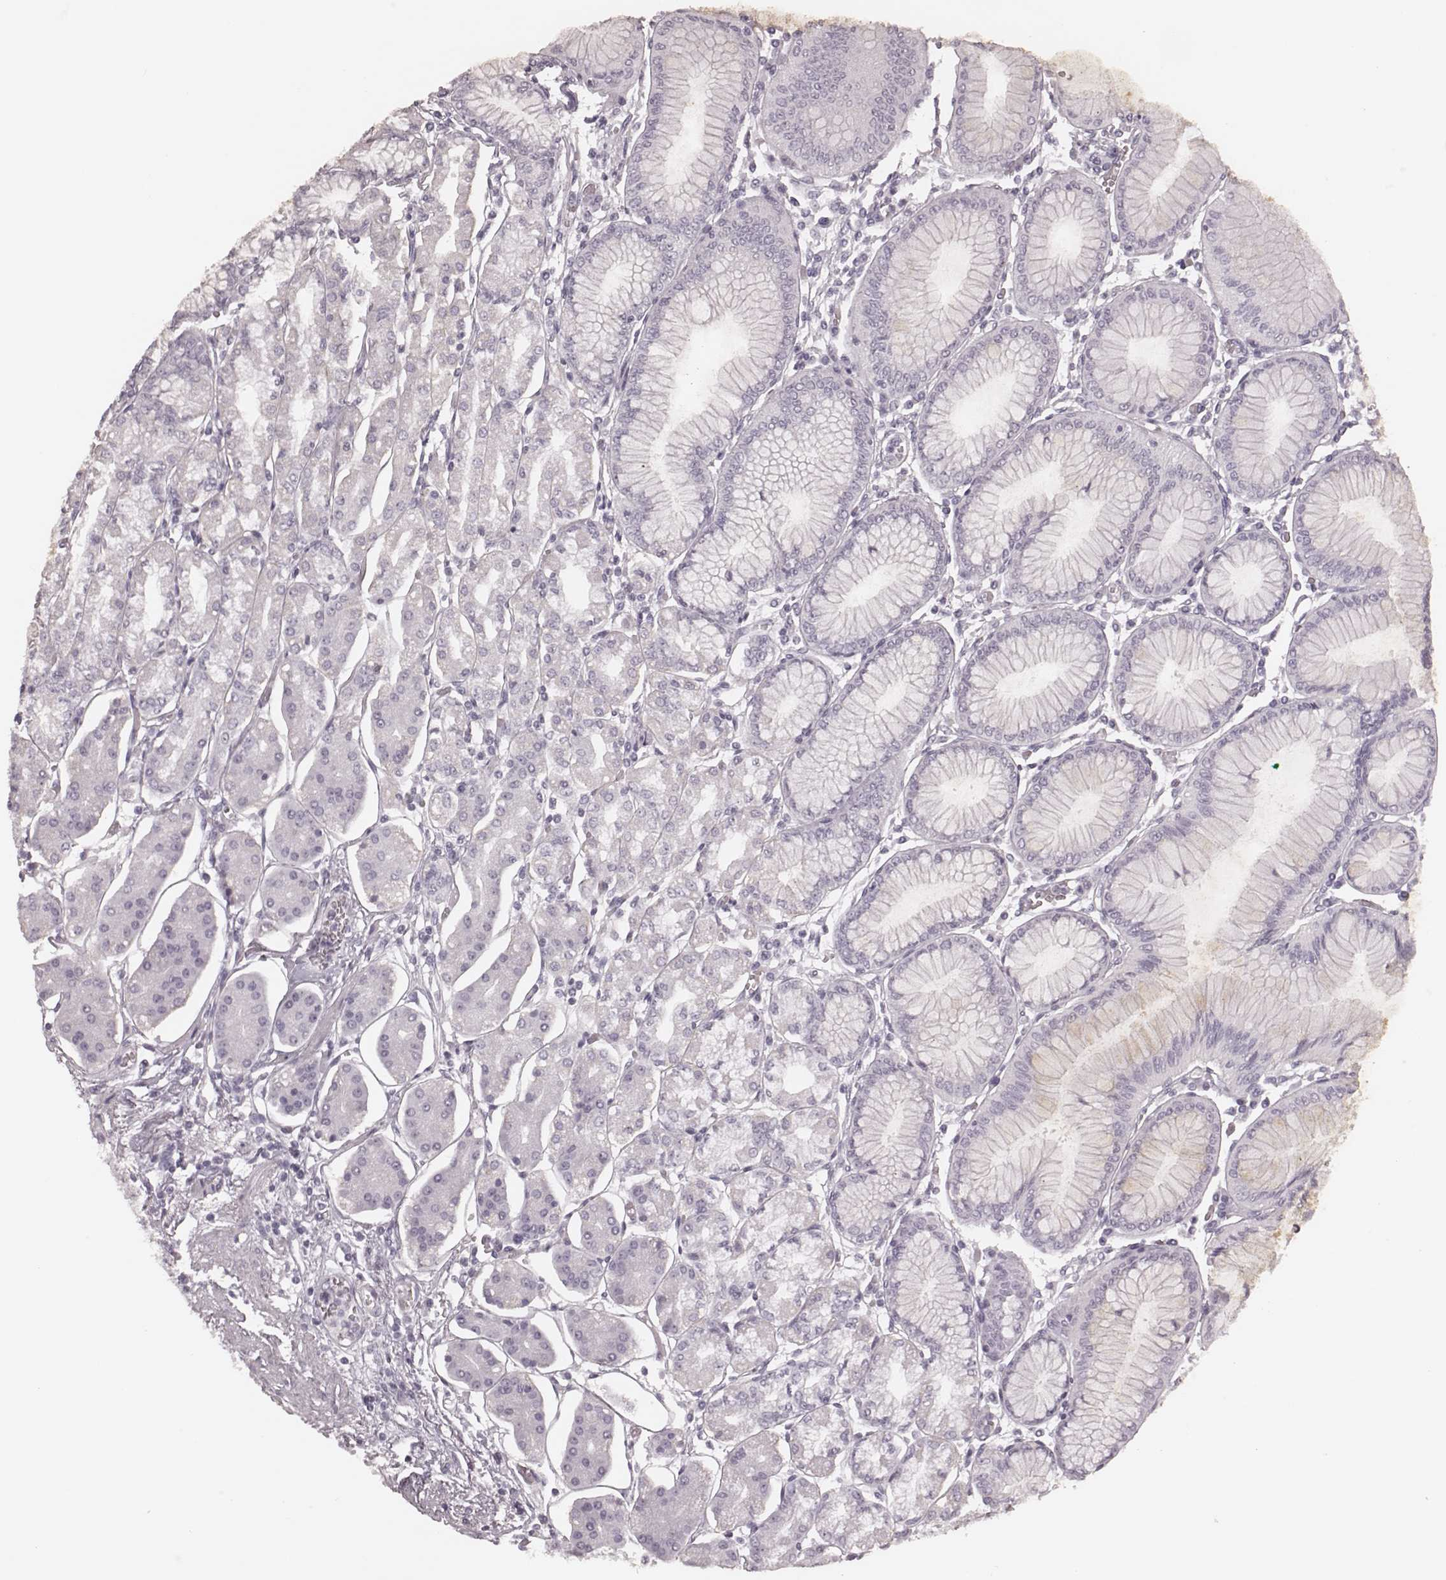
{"staining": {"intensity": "negative", "quantity": "none", "location": "none"}, "tissue": "stomach", "cell_type": "Glandular cells", "image_type": "normal", "snomed": [{"axis": "morphology", "description": "Normal tissue, NOS"}, {"axis": "topography", "description": "Skeletal muscle"}, {"axis": "topography", "description": "Stomach"}], "caption": "A high-resolution histopathology image shows immunohistochemistry (IHC) staining of normal stomach, which shows no significant staining in glandular cells.", "gene": "KRT74", "patient": {"sex": "female", "age": 57}}